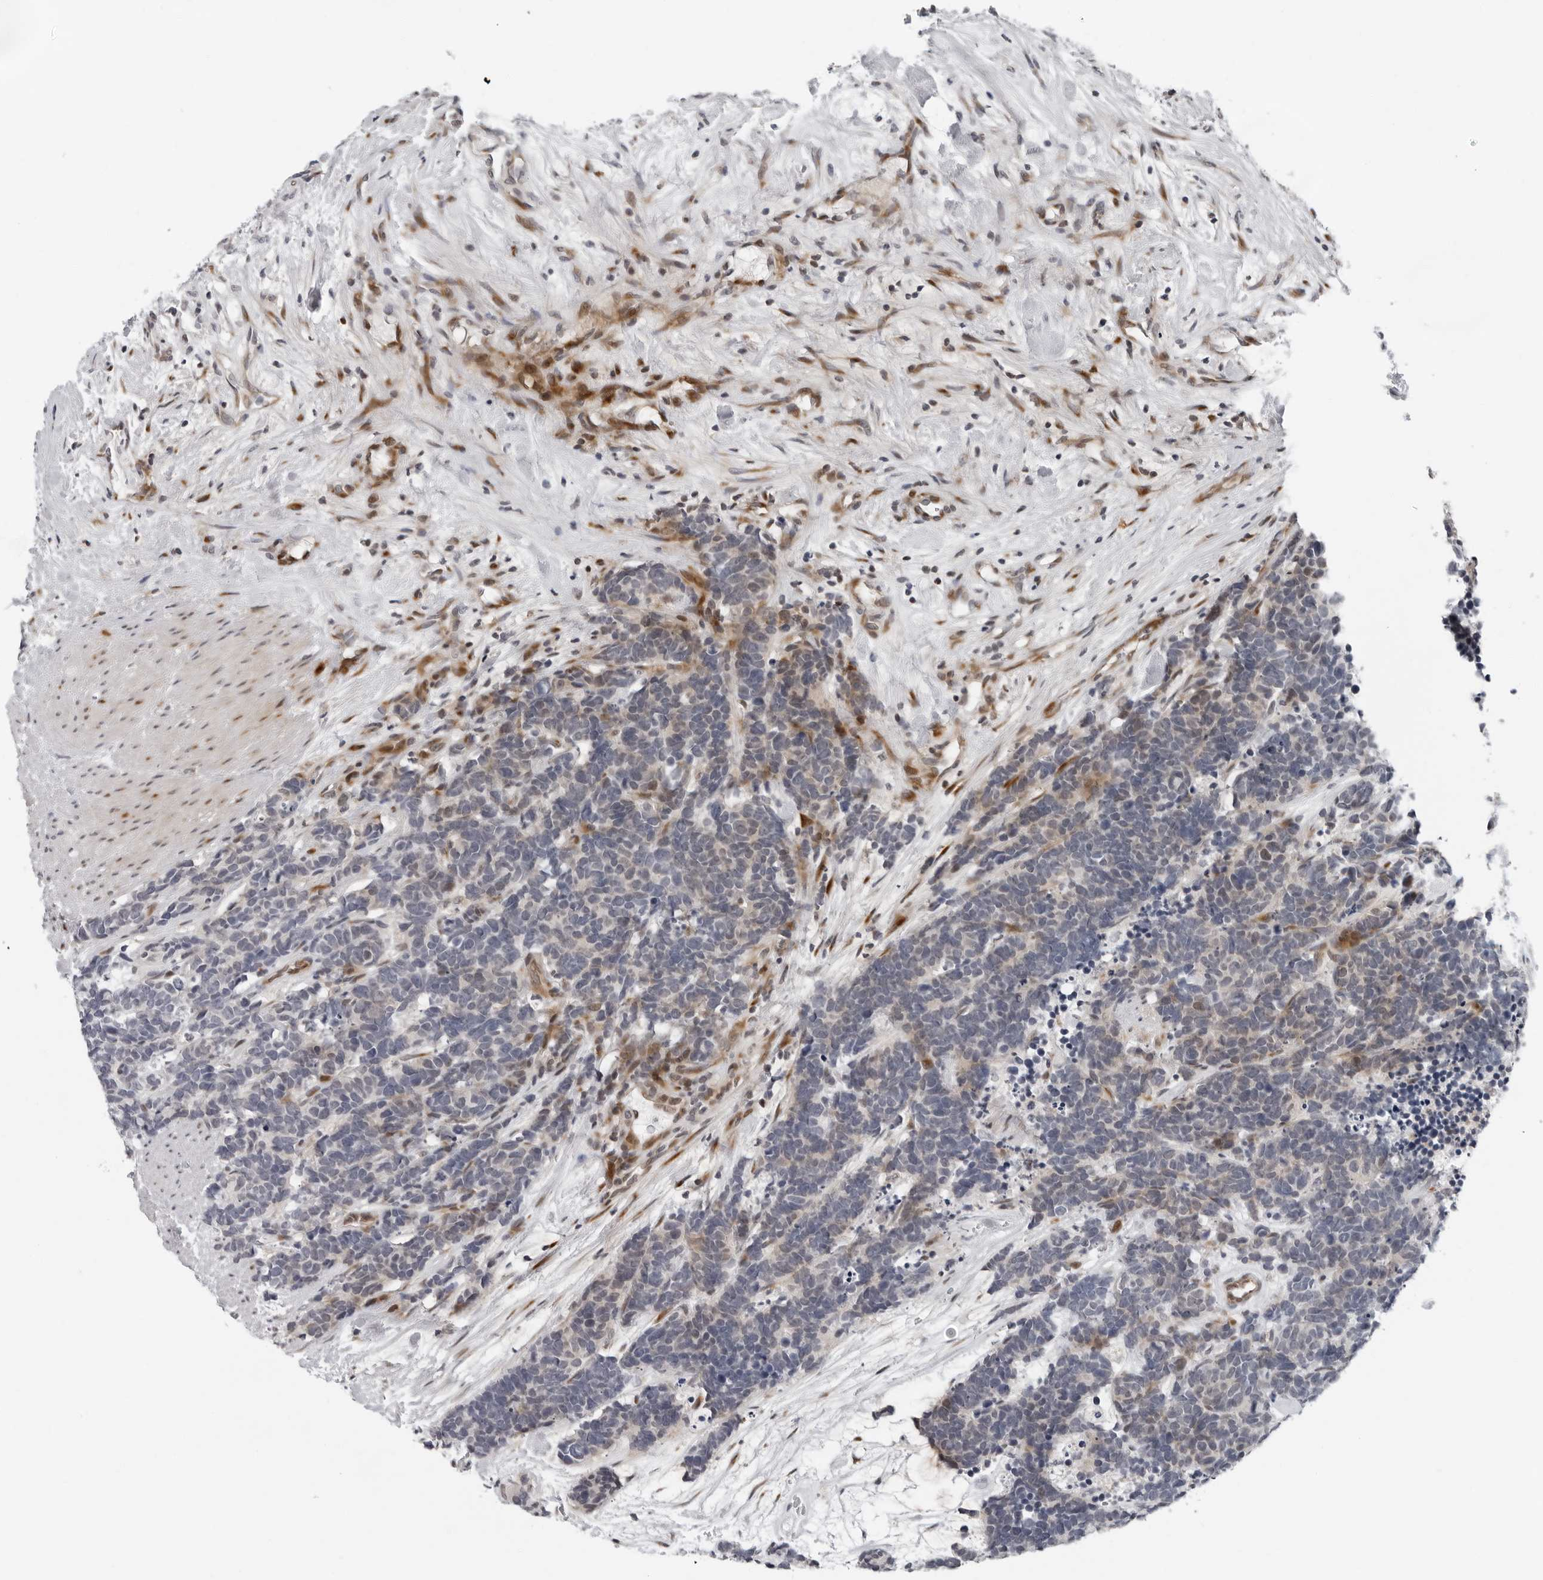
{"staining": {"intensity": "moderate", "quantity": "<25%", "location": "cytoplasmic/membranous,nuclear"}, "tissue": "carcinoid", "cell_type": "Tumor cells", "image_type": "cancer", "snomed": [{"axis": "morphology", "description": "Carcinoma, NOS"}, {"axis": "morphology", "description": "Carcinoid, malignant, NOS"}, {"axis": "topography", "description": "Urinary bladder"}], "caption": "Carcinoma was stained to show a protein in brown. There is low levels of moderate cytoplasmic/membranous and nuclear expression in about <25% of tumor cells.", "gene": "PIP4K2C", "patient": {"sex": "male", "age": 57}}